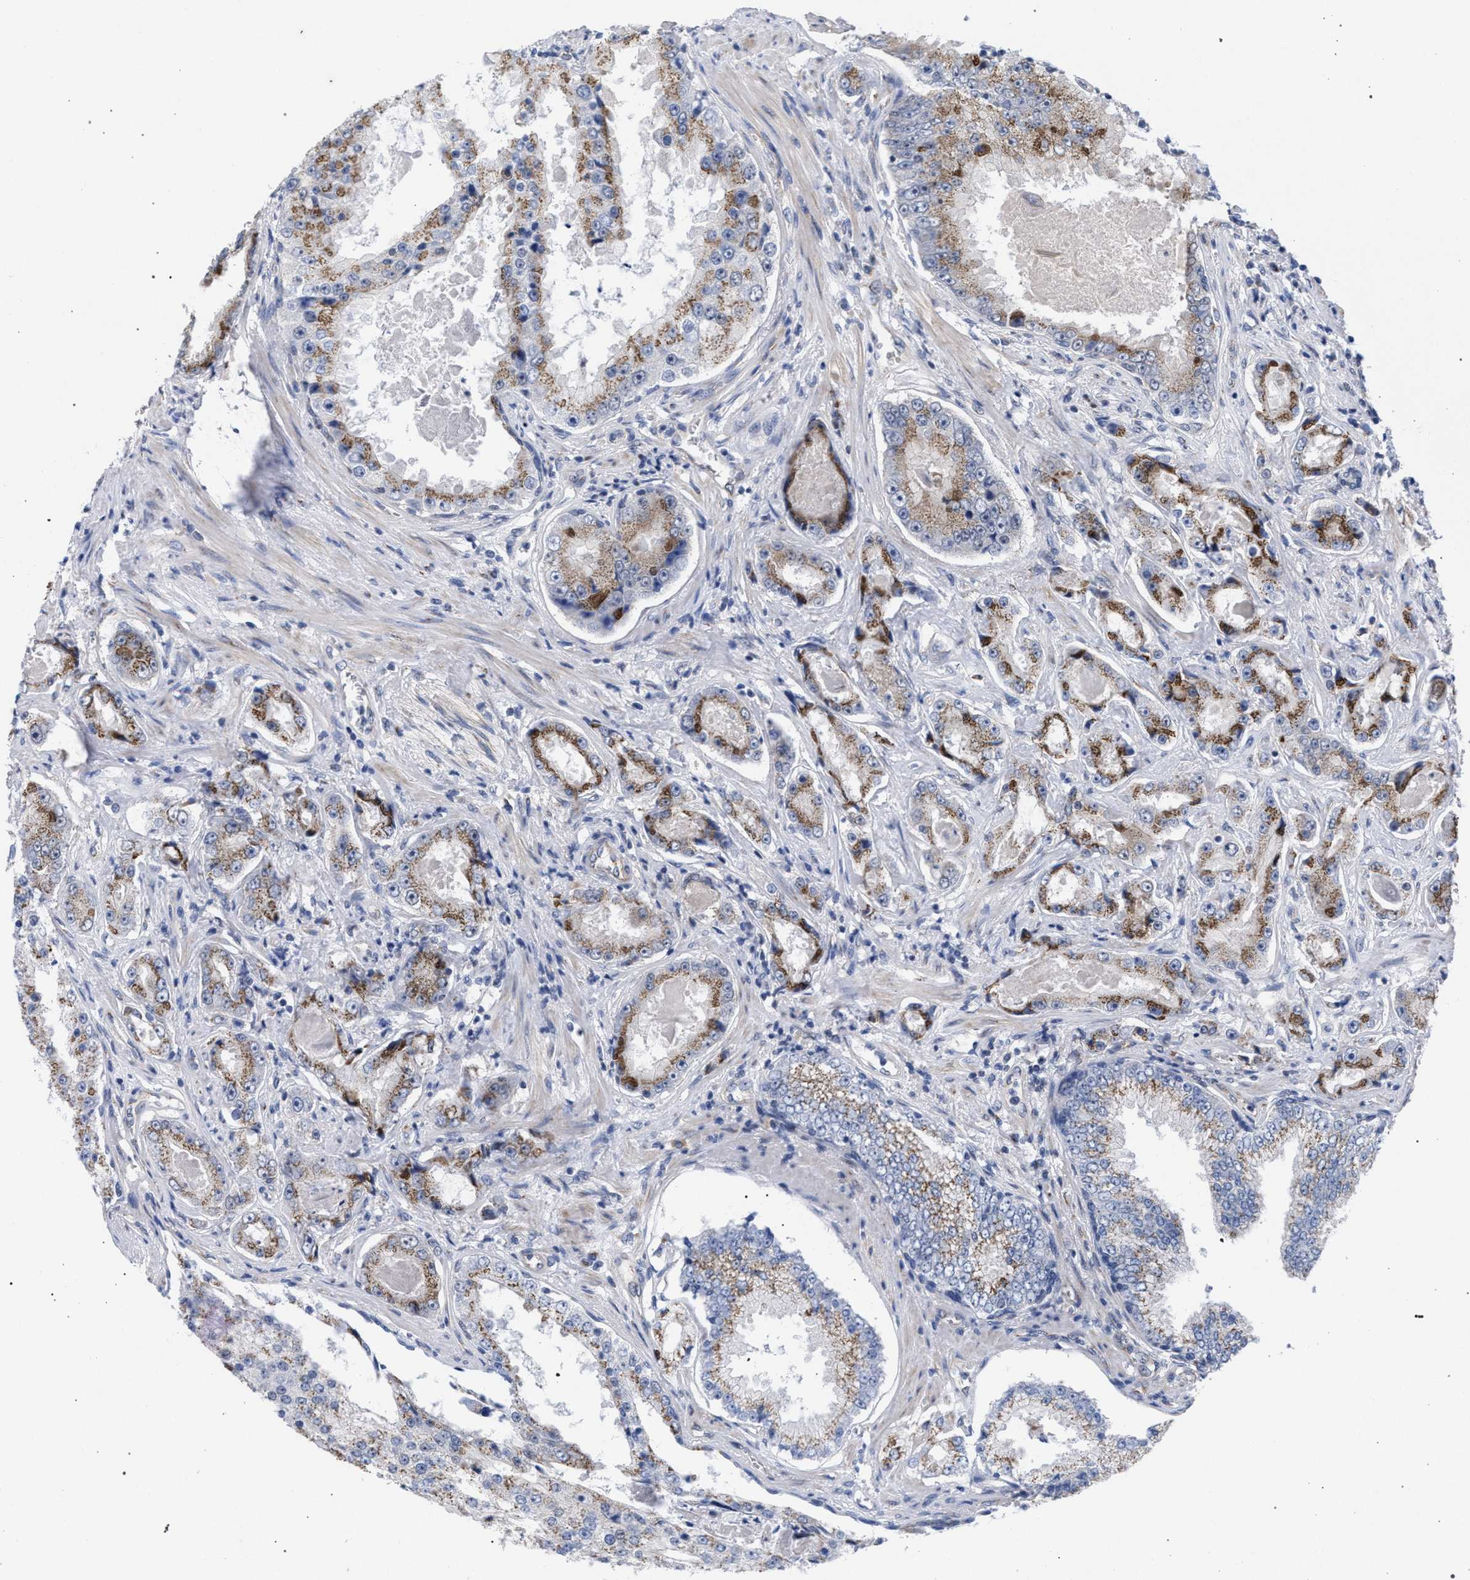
{"staining": {"intensity": "moderate", "quantity": ">75%", "location": "cytoplasmic/membranous"}, "tissue": "prostate cancer", "cell_type": "Tumor cells", "image_type": "cancer", "snomed": [{"axis": "morphology", "description": "Adenocarcinoma, High grade"}, {"axis": "topography", "description": "Prostate"}], "caption": "This image displays prostate cancer (high-grade adenocarcinoma) stained with immunohistochemistry (IHC) to label a protein in brown. The cytoplasmic/membranous of tumor cells show moderate positivity for the protein. Nuclei are counter-stained blue.", "gene": "GOLGA2", "patient": {"sex": "male", "age": 73}}